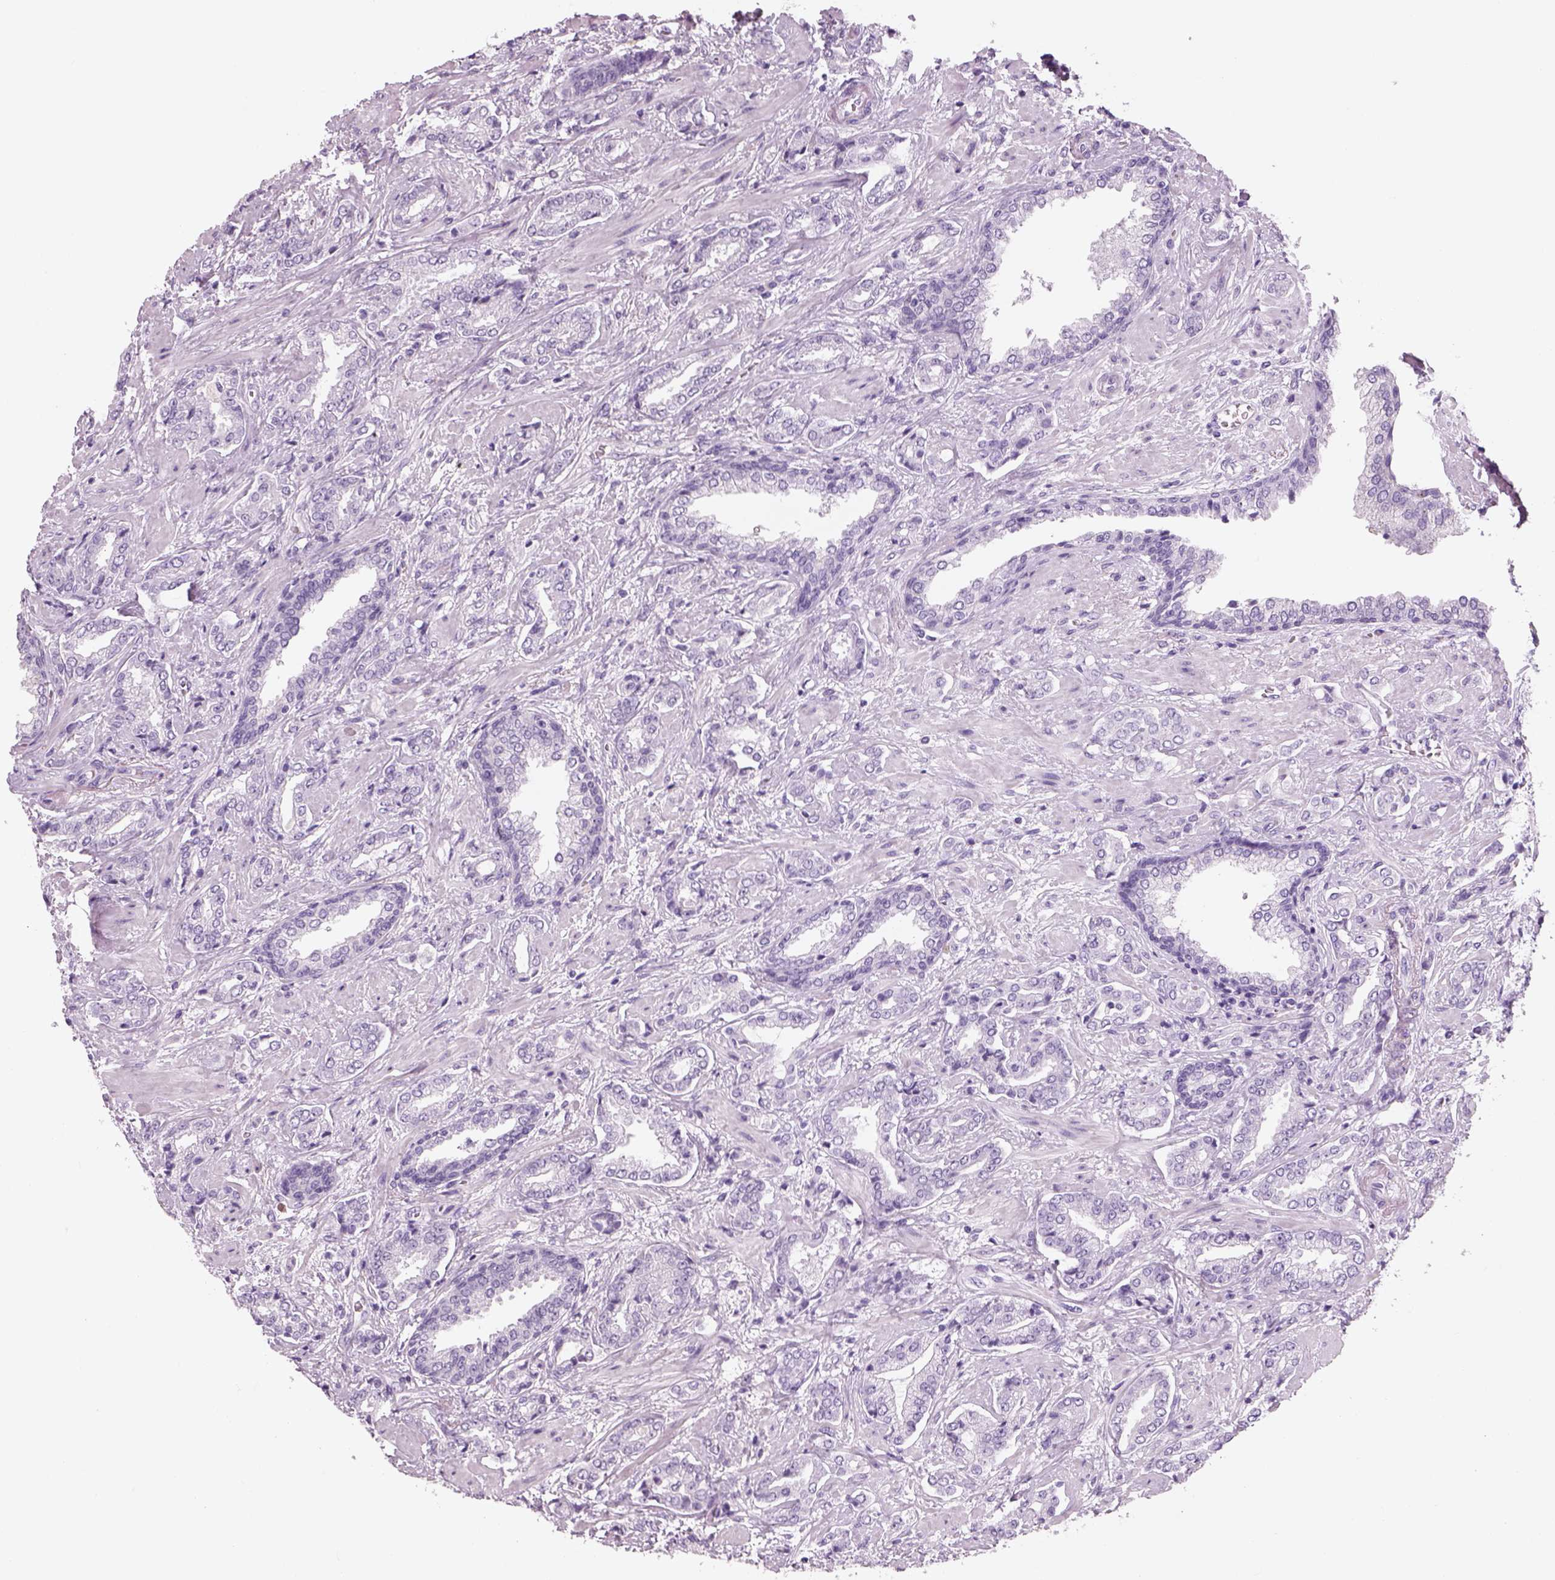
{"staining": {"intensity": "negative", "quantity": "none", "location": "none"}, "tissue": "prostate cancer", "cell_type": "Tumor cells", "image_type": "cancer", "snomed": [{"axis": "morphology", "description": "Adenocarcinoma, Low grade"}, {"axis": "topography", "description": "Prostate"}], "caption": "Tumor cells show no significant protein expression in prostate cancer.", "gene": "RHO", "patient": {"sex": "male", "age": 61}}